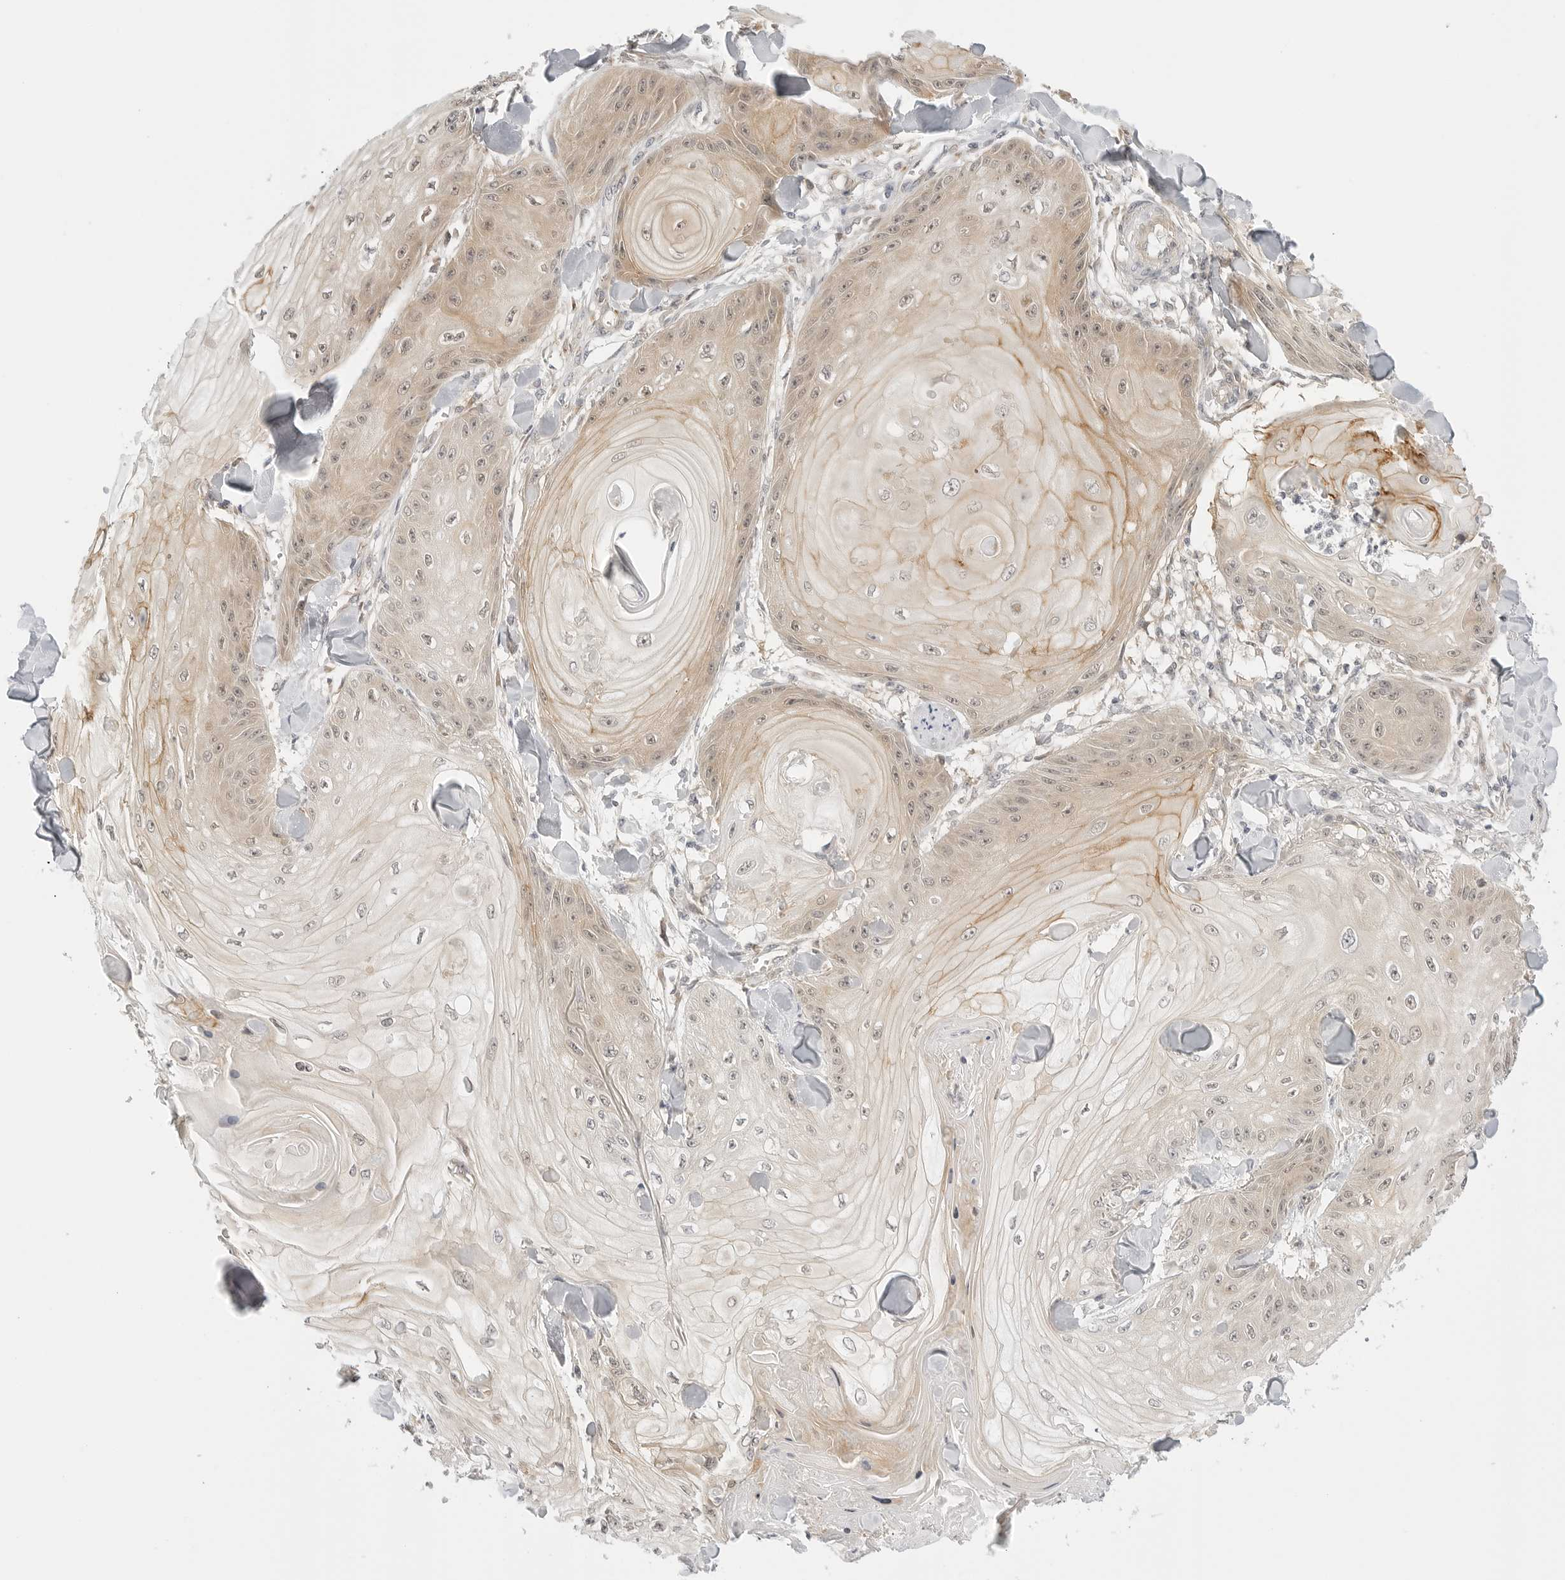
{"staining": {"intensity": "moderate", "quantity": "<25%", "location": "cytoplasmic/membranous"}, "tissue": "skin cancer", "cell_type": "Tumor cells", "image_type": "cancer", "snomed": [{"axis": "morphology", "description": "Squamous cell carcinoma, NOS"}, {"axis": "topography", "description": "Skin"}], "caption": "An image of skin cancer (squamous cell carcinoma) stained for a protein demonstrates moderate cytoplasmic/membranous brown staining in tumor cells.", "gene": "TCP1", "patient": {"sex": "male", "age": 74}}